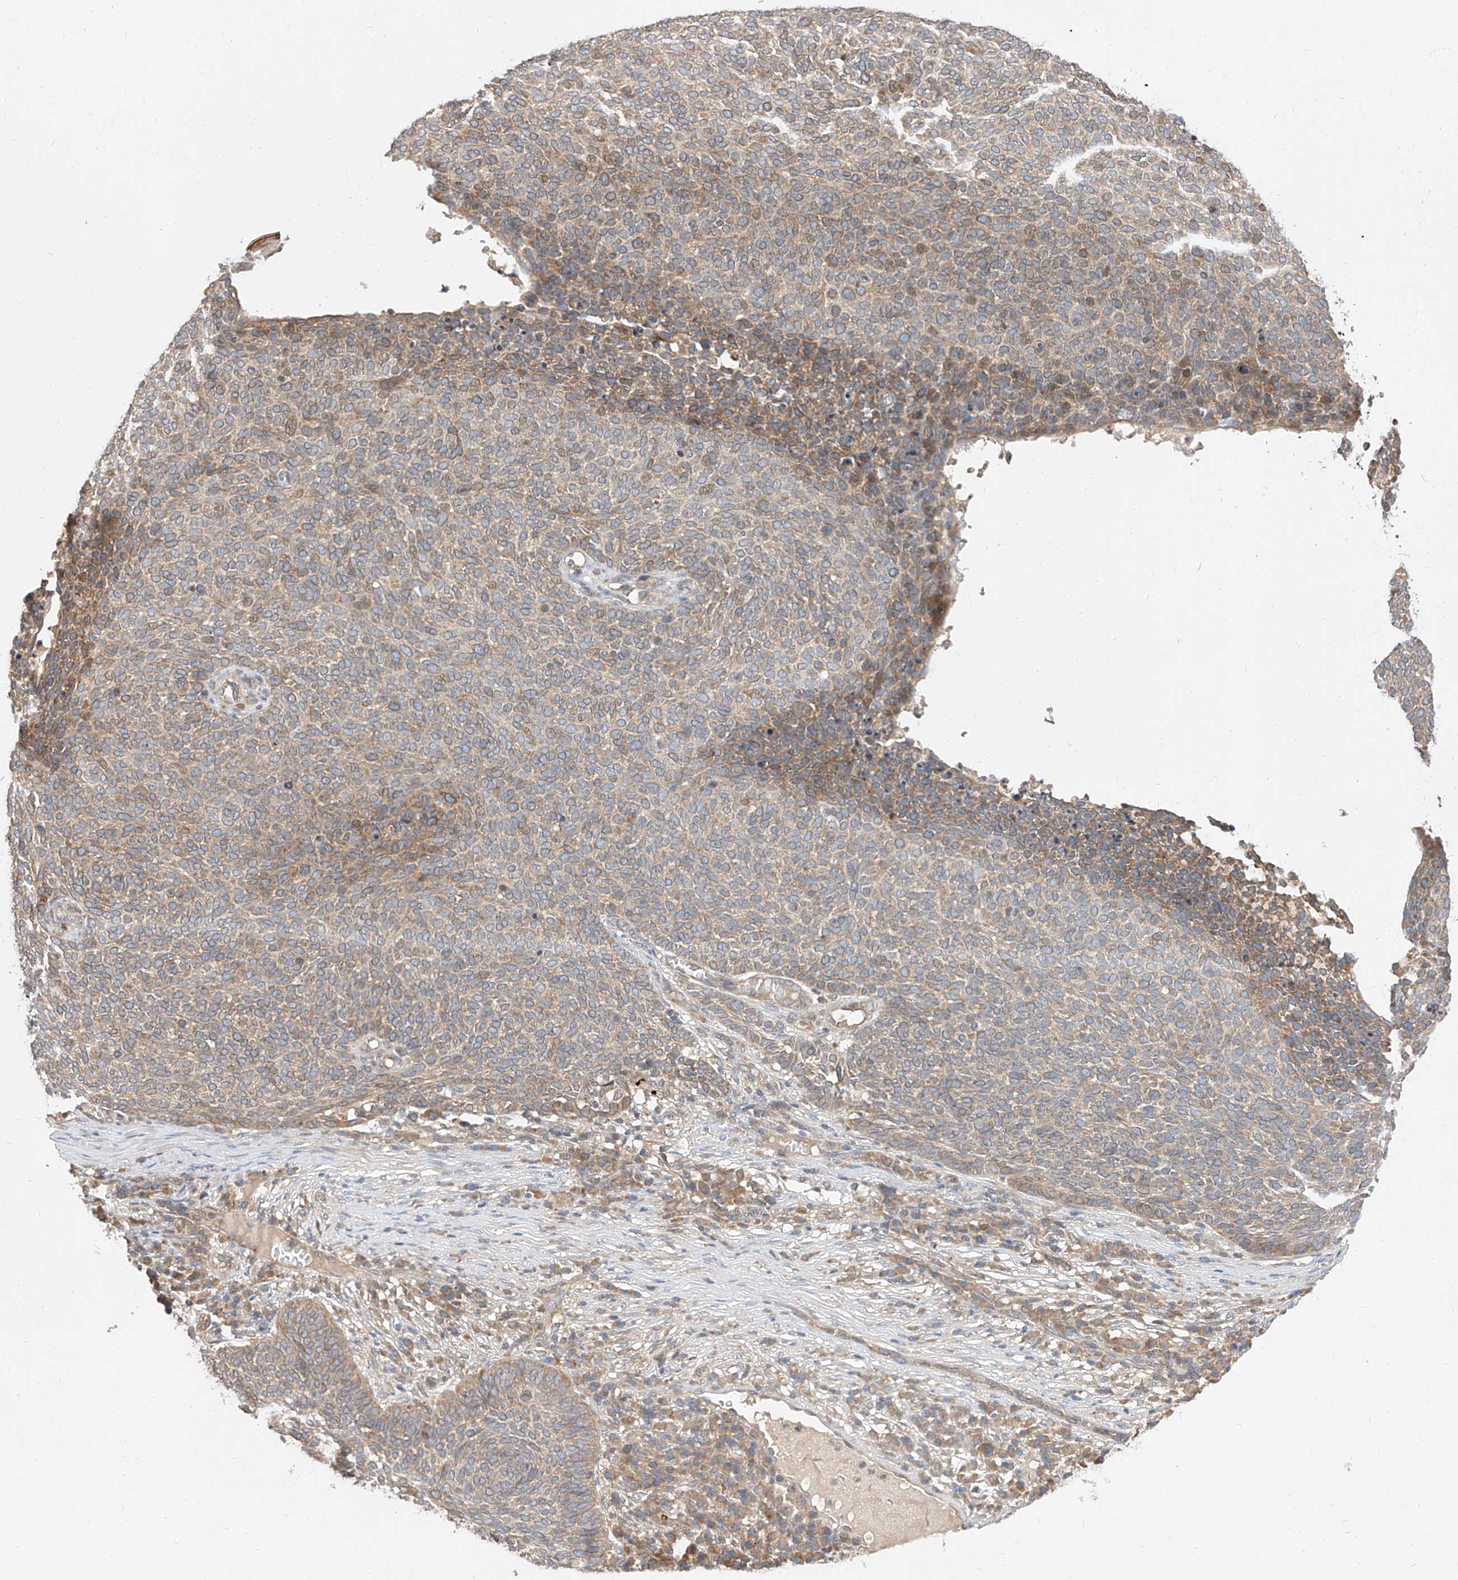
{"staining": {"intensity": "weak", "quantity": "25%-75%", "location": "nuclear"}, "tissue": "skin cancer", "cell_type": "Tumor cells", "image_type": "cancer", "snomed": [{"axis": "morphology", "description": "Squamous cell carcinoma, NOS"}, {"axis": "topography", "description": "Skin"}], "caption": "Protein expression analysis of squamous cell carcinoma (skin) exhibits weak nuclear staining in approximately 25%-75% of tumor cells.", "gene": "DIRAS3", "patient": {"sex": "female", "age": 90}}